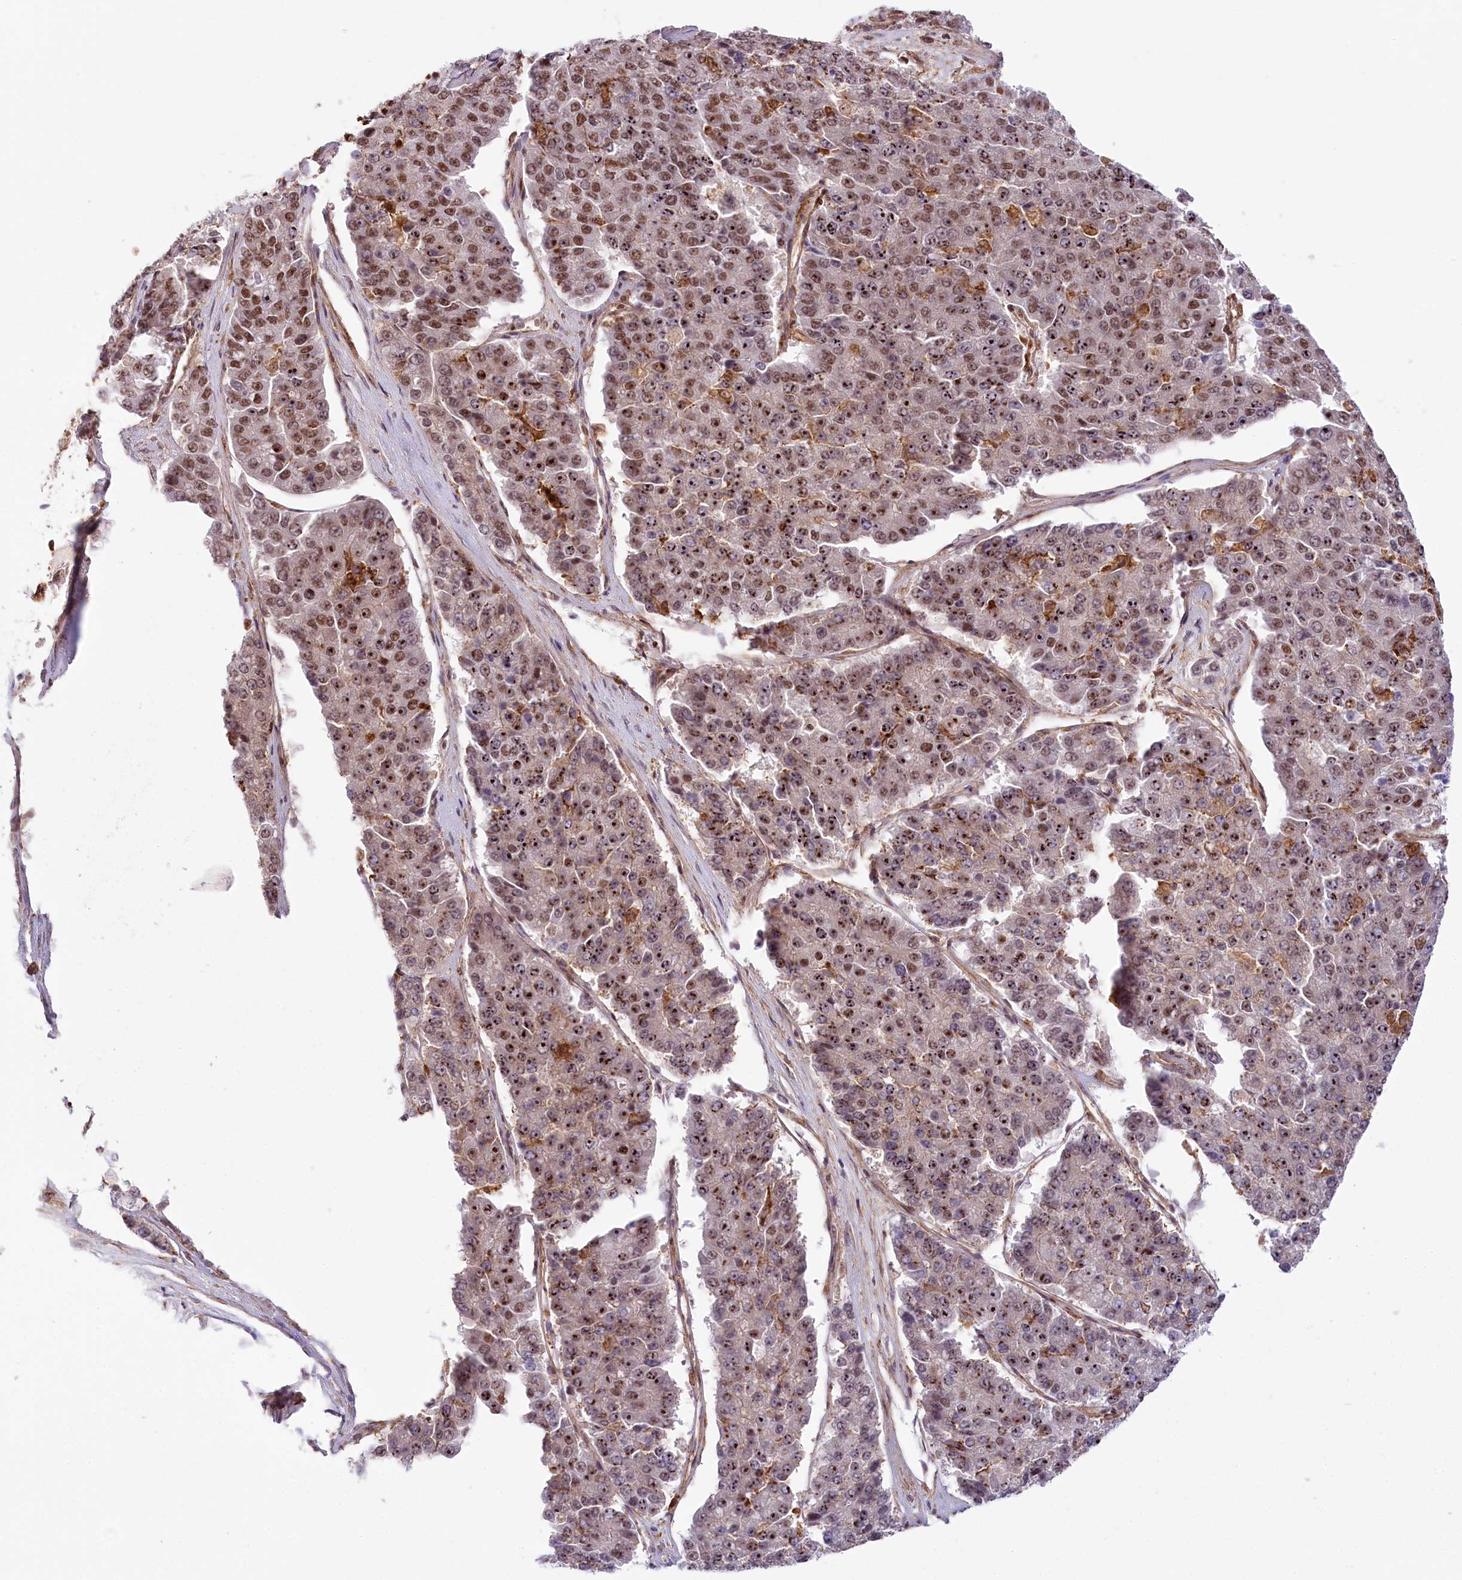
{"staining": {"intensity": "moderate", "quantity": ">75%", "location": "cytoplasmic/membranous,nuclear"}, "tissue": "pancreatic cancer", "cell_type": "Tumor cells", "image_type": "cancer", "snomed": [{"axis": "morphology", "description": "Adenocarcinoma, NOS"}, {"axis": "topography", "description": "Pancreas"}], "caption": "IHC (DAB (3,3'-diaminobenzidine)) staining of human pancreatic cancer (adenocarcinoma) shows moderate cytoplasmic/membranous and nuclear protein staining in approximately >75% of tumor cells.", "gene": "TUBGCP2", "patient": {"sex": "male", "age": 50}}